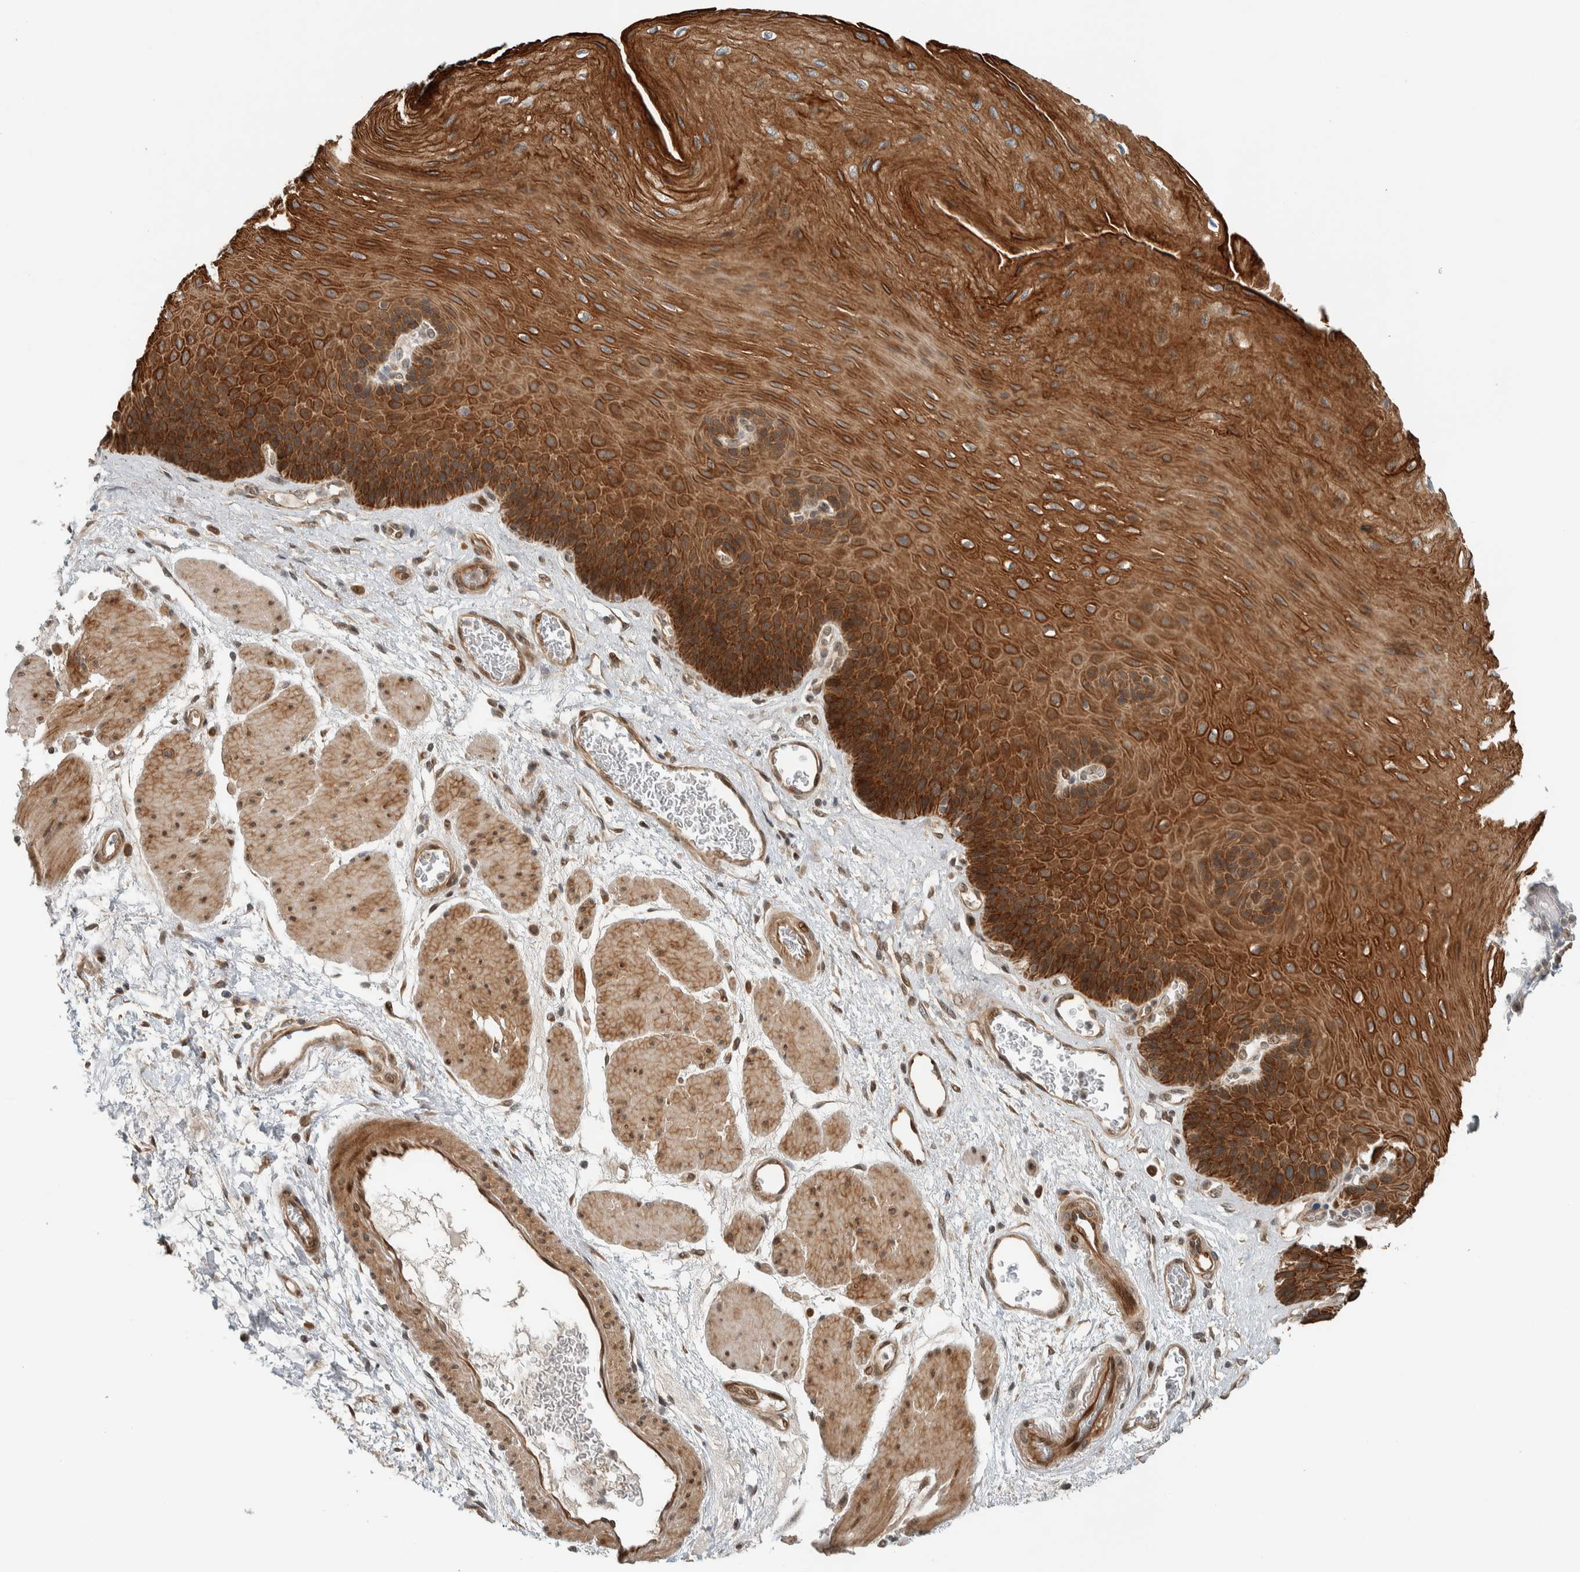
{"staining": {"intensity": "strong", "quantity": ">75%", "location": "cytoplasmic/membranous"}, "tissue": "esophagus", "cell_type": "Squamous epithelial cells", "image_type": "normal", "snomed": [{"axis": "morphology", "description": "Normal tissue, NOS"}, {"axis": "topography", "description": "Esophagus"}], "caption": "Normal esophagus shows strong cytoplasmic/membranous positivity in about >75% of squamous epithelial cells (brown staining indicates protein expression, while blue staining denotes nuclei)..", "gene": "STXBP4", "patient": {"sex": "female", "age": 72}}